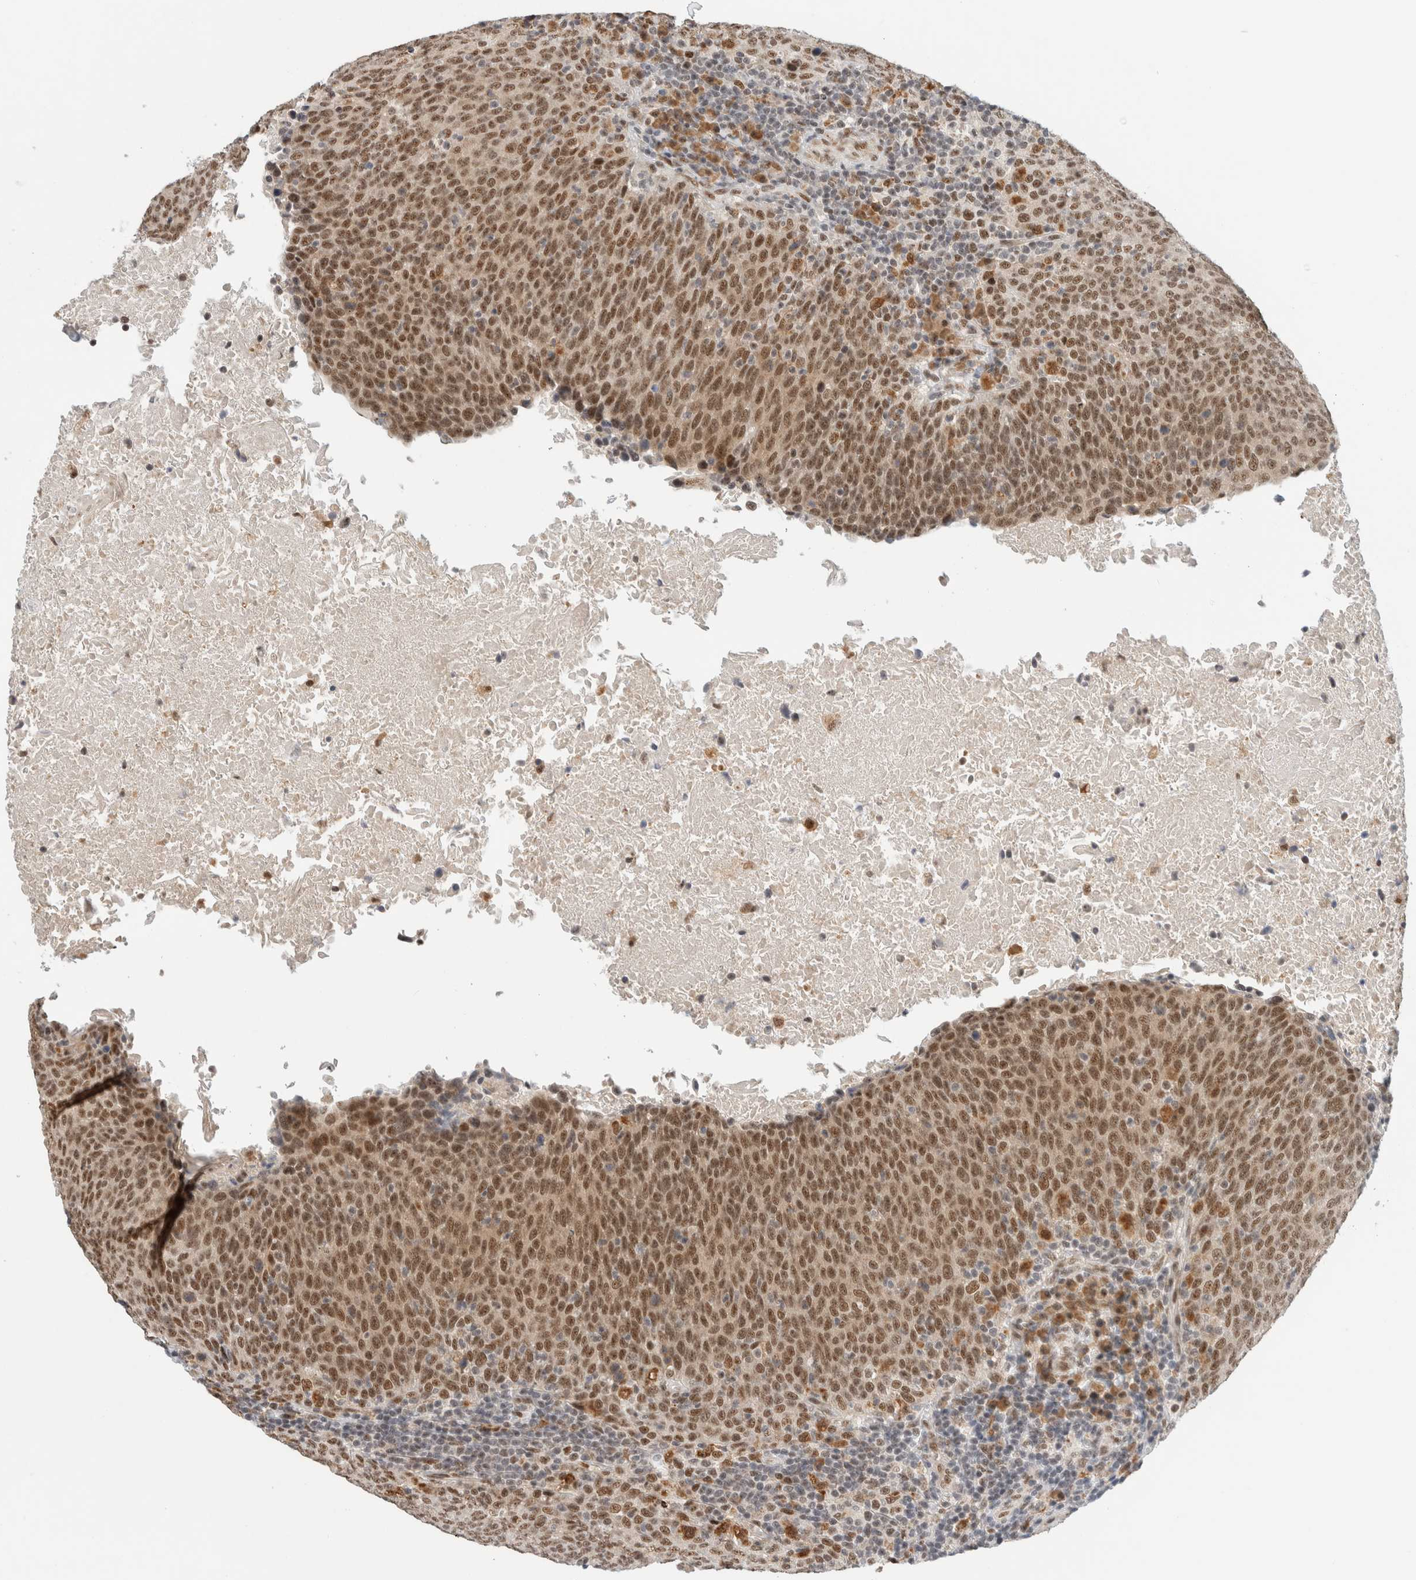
{"staining": {"intensity": "moderate", "quantity": ">75%", "location": "nuclear"}, "tissue": "head and neck cancer", "cell_type": "Tumor cells", "image_type": "cancer", "snomed": [{"axis": "morphology", "description": "Squamous cell carcinoma, NOS"}, {"axis": "morphology", "description": "Squamous cell carcinoma, metastatic, NOS"}, {"axis": "topography", "description": "Lymph node"}, {"axis": "topography", "description": "Head-Neck"}], "caption": "The immunohistochemical stain labels moderate nuclear expression in tumor cells of squamous cell carcinoma (head and neck) tissue.", "gene": "NCAPG2", "patient": {"sex": "male", "age": 62}}